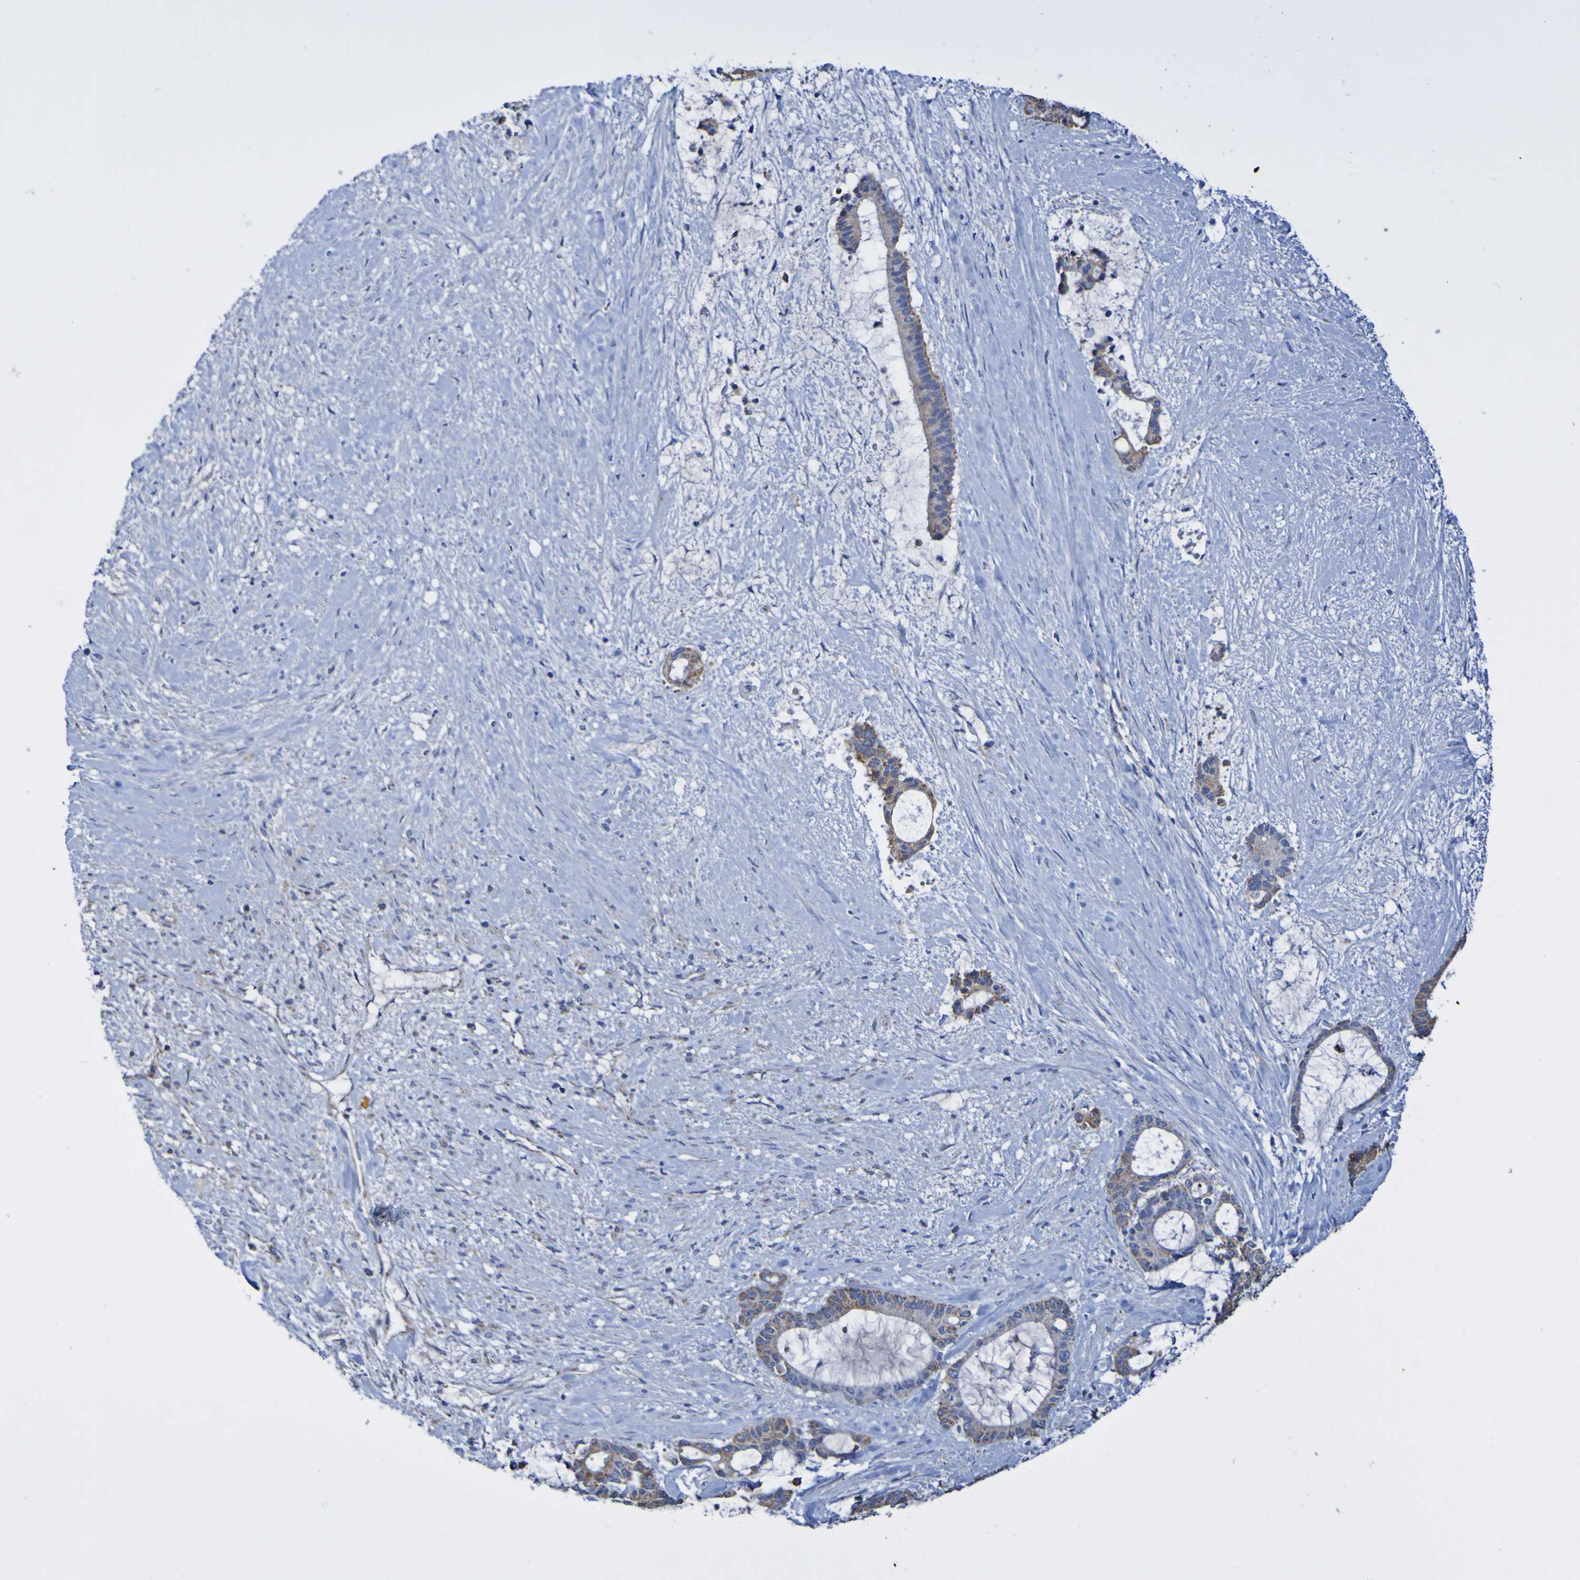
{"staining": {"intensity": "moderate", "quantity": ">75%", "location": "cytoplasmic/membranous"}, "tissue": "liver cancer", "cell_type": "Tumor cells", "image_type": "cancer", "snomed": [{"axis": "morphology", "description": "Normal tissue, NOS"}, {"axis": "morphology", "description": "Cholangiocarcinoma"}, {"axis": "topography", "description": "Liver"}, {"axis": "topography", "description": "Peripheral nerve tissue"}], "caption": "Immunohistochemical staining of human liver cholangiocarcinoma demonstrates moderate cytoplasmic/membranous protein staining in approximately >75% of tumor cells.", "gene": "CNTN2", "patient": {"sex": "female", "age": 73}}